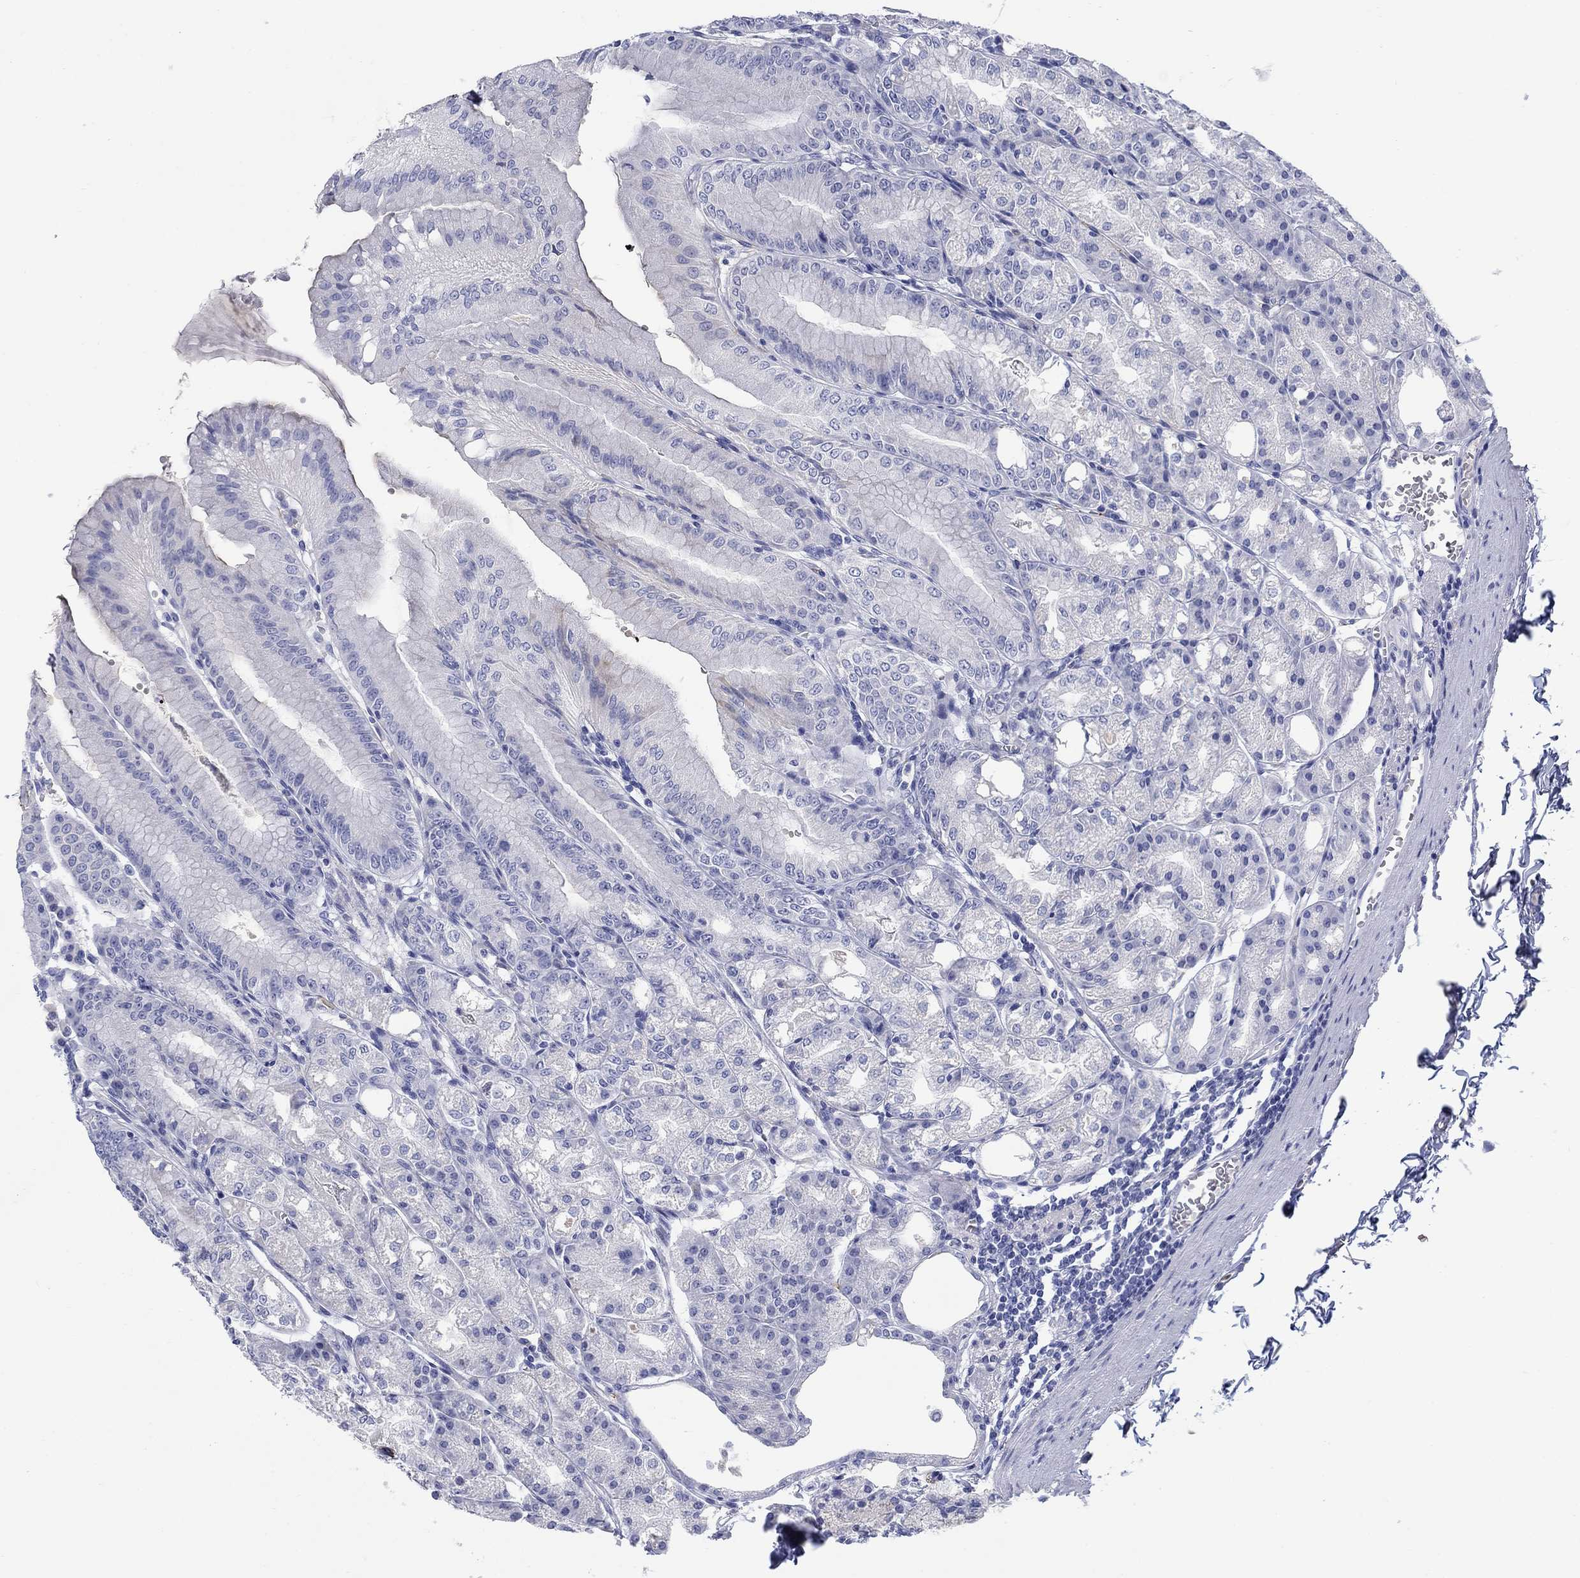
{"staining": {"intensity": "negative", "quantity": "none", "location": "none"}, "tissue": "stomach", "cell_type": "Glandular cells", "image_type": "normal", "snomed": [{"axis": "morphology", "description": "Normal tissue, NOS"}, {"axis": "topography", "description": "Stomach"}], "caption": "Protein analysis of normal stomach exhibits no significant expression in glandular cells.", "gene": "PTPRZ1", "patient": {"sex": "male", "age": 71}}